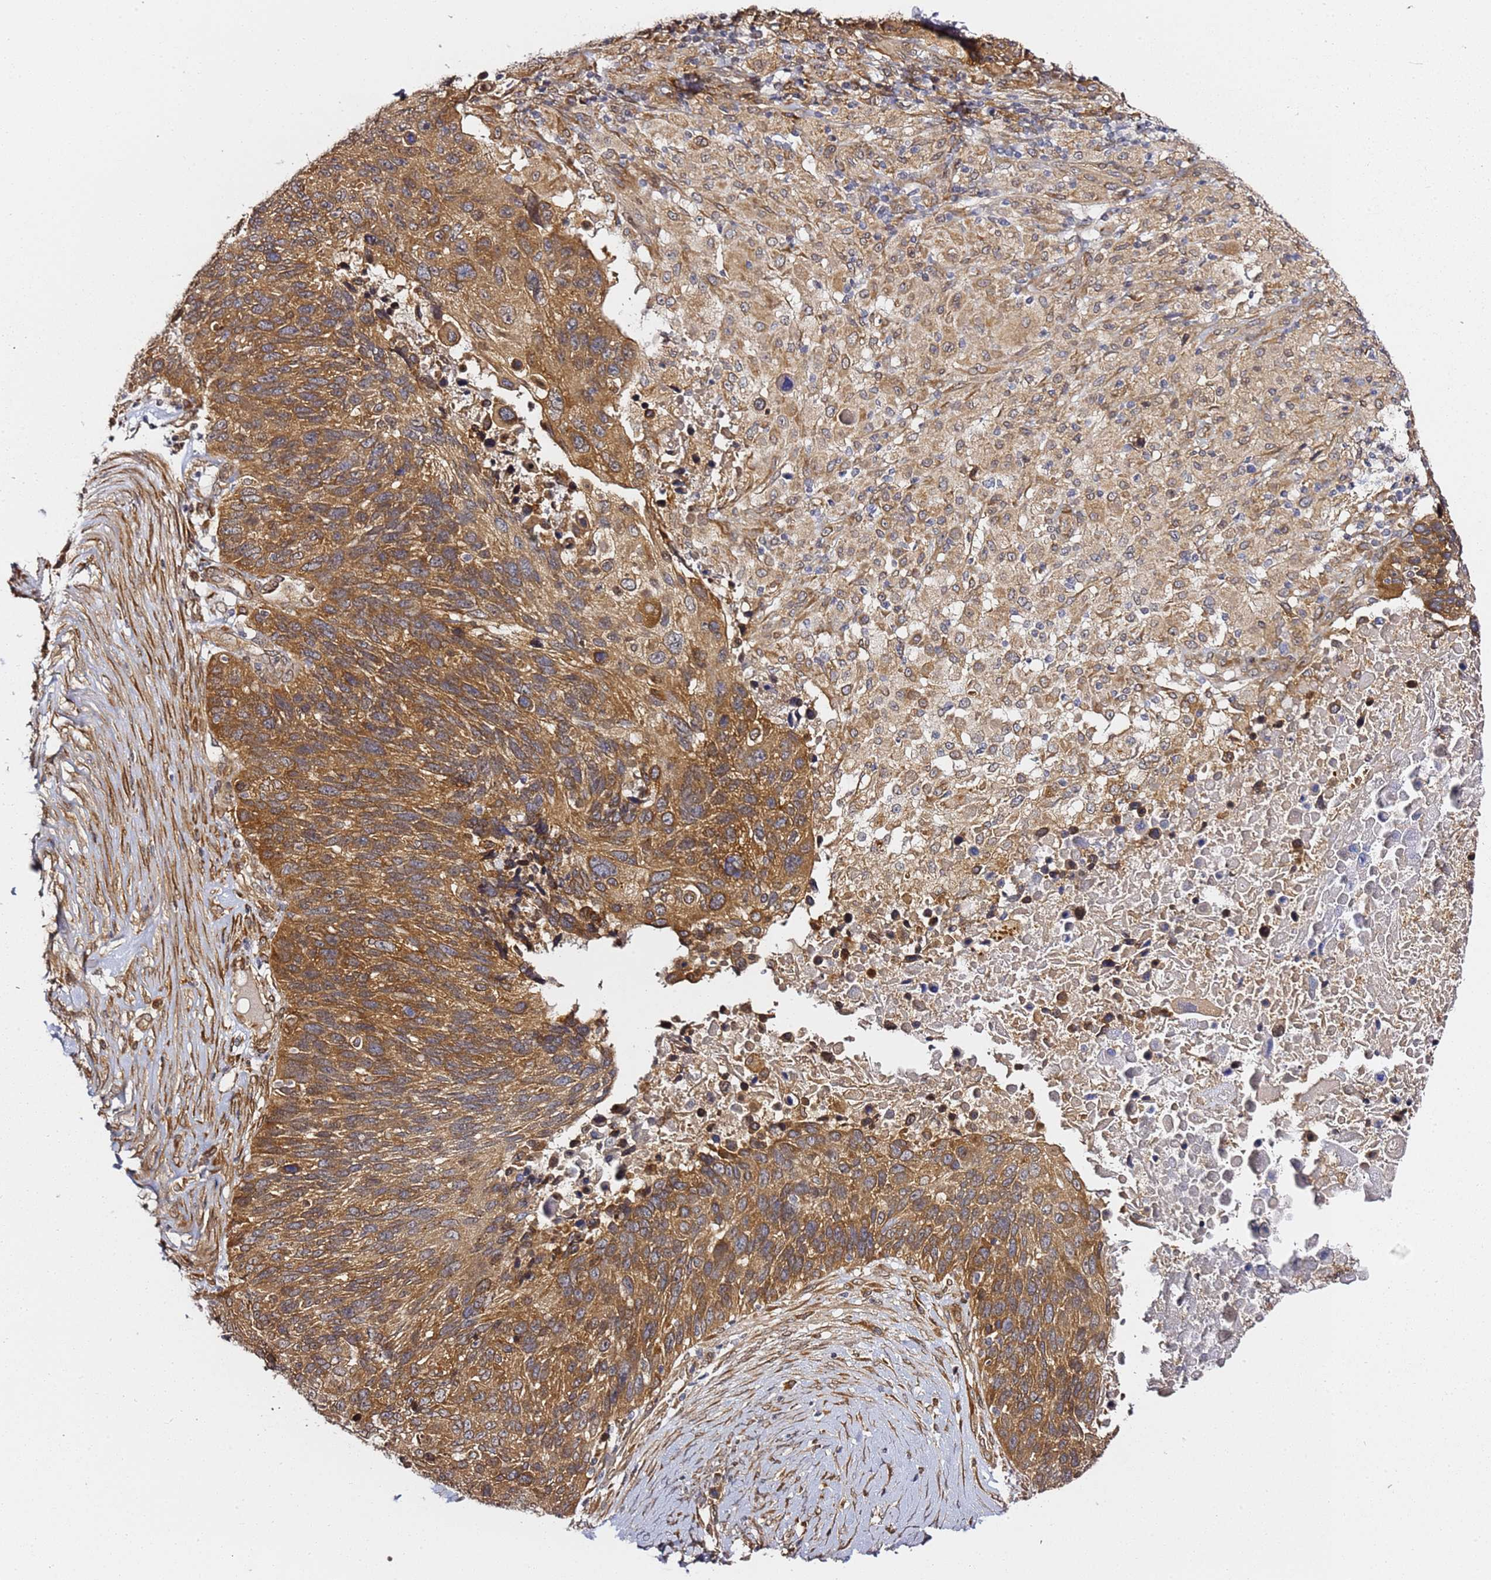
{"staining": {"intensity": "strong", "quantity": ">75%", "location": "cytoplasmic/membranous"}, "tissue": "lung cancer", "cell_type": "Tumor cells", "image_type": "cancer", "snomed": [{"axis": "morphology", "description": "Normal tissue, NOS"}, {"axis": "morphology", "description": "Squamous cell carcinoma, NOS"}, {"axis": "topography", "description": "Lymph node"}, {"axis": "topography", "description": "Lung"}], "caption": "High-magnification brightfield microscopy of lung squamous cell carcinoma stained with DAB (3,3'-diaminobenzidine) (brown) and counterstained with hematoxylin (blue). tumor cells exhibit strong cytoplasmic/membranous positivity is present in about>75% of cells.", "gene": "PRKAB2", "patient": {"sex": "male", "age": 66}}